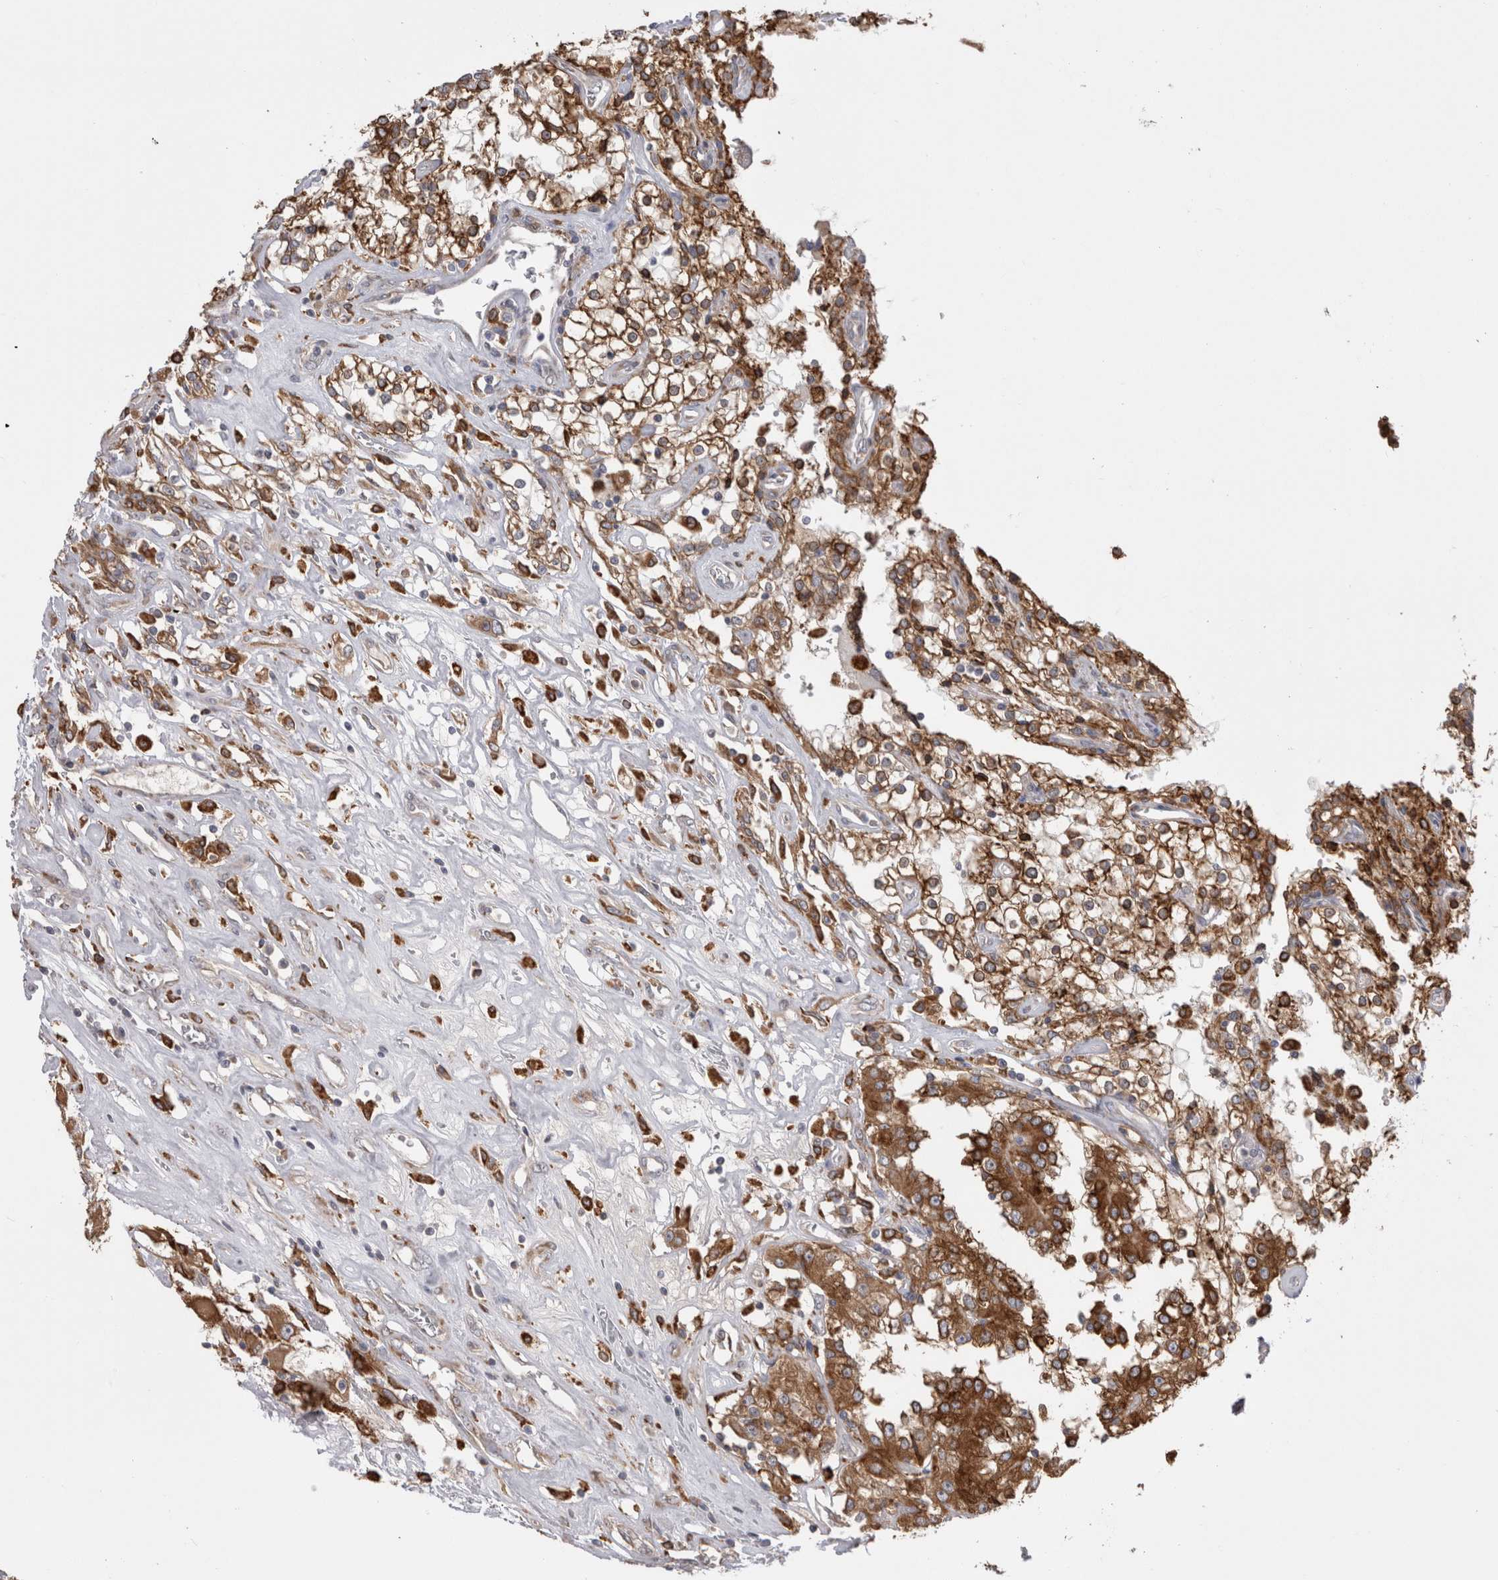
{"staining": {"intensity": "strong", "quantity": ">75%", "location": "cytoplasmic/membranous"}, "tissue": "renal cancer", "cell_type": "Tumor cells", "image_type": "cancer", "snomed": [{"axis": "morphology", "description": "Adenocarcinoma, NOS"}, {"axis": "topography", "description": "Kidney"}], "caption": "There is high levels of strong cytoplasmic/membranous positivity in tumor cells of renal cancer (adenocarcinoma), as demonstrated by immunohistochemical staining (brown color).", "gene": "LRPAP1", "patient": {"sex": "female", "age": 52}}